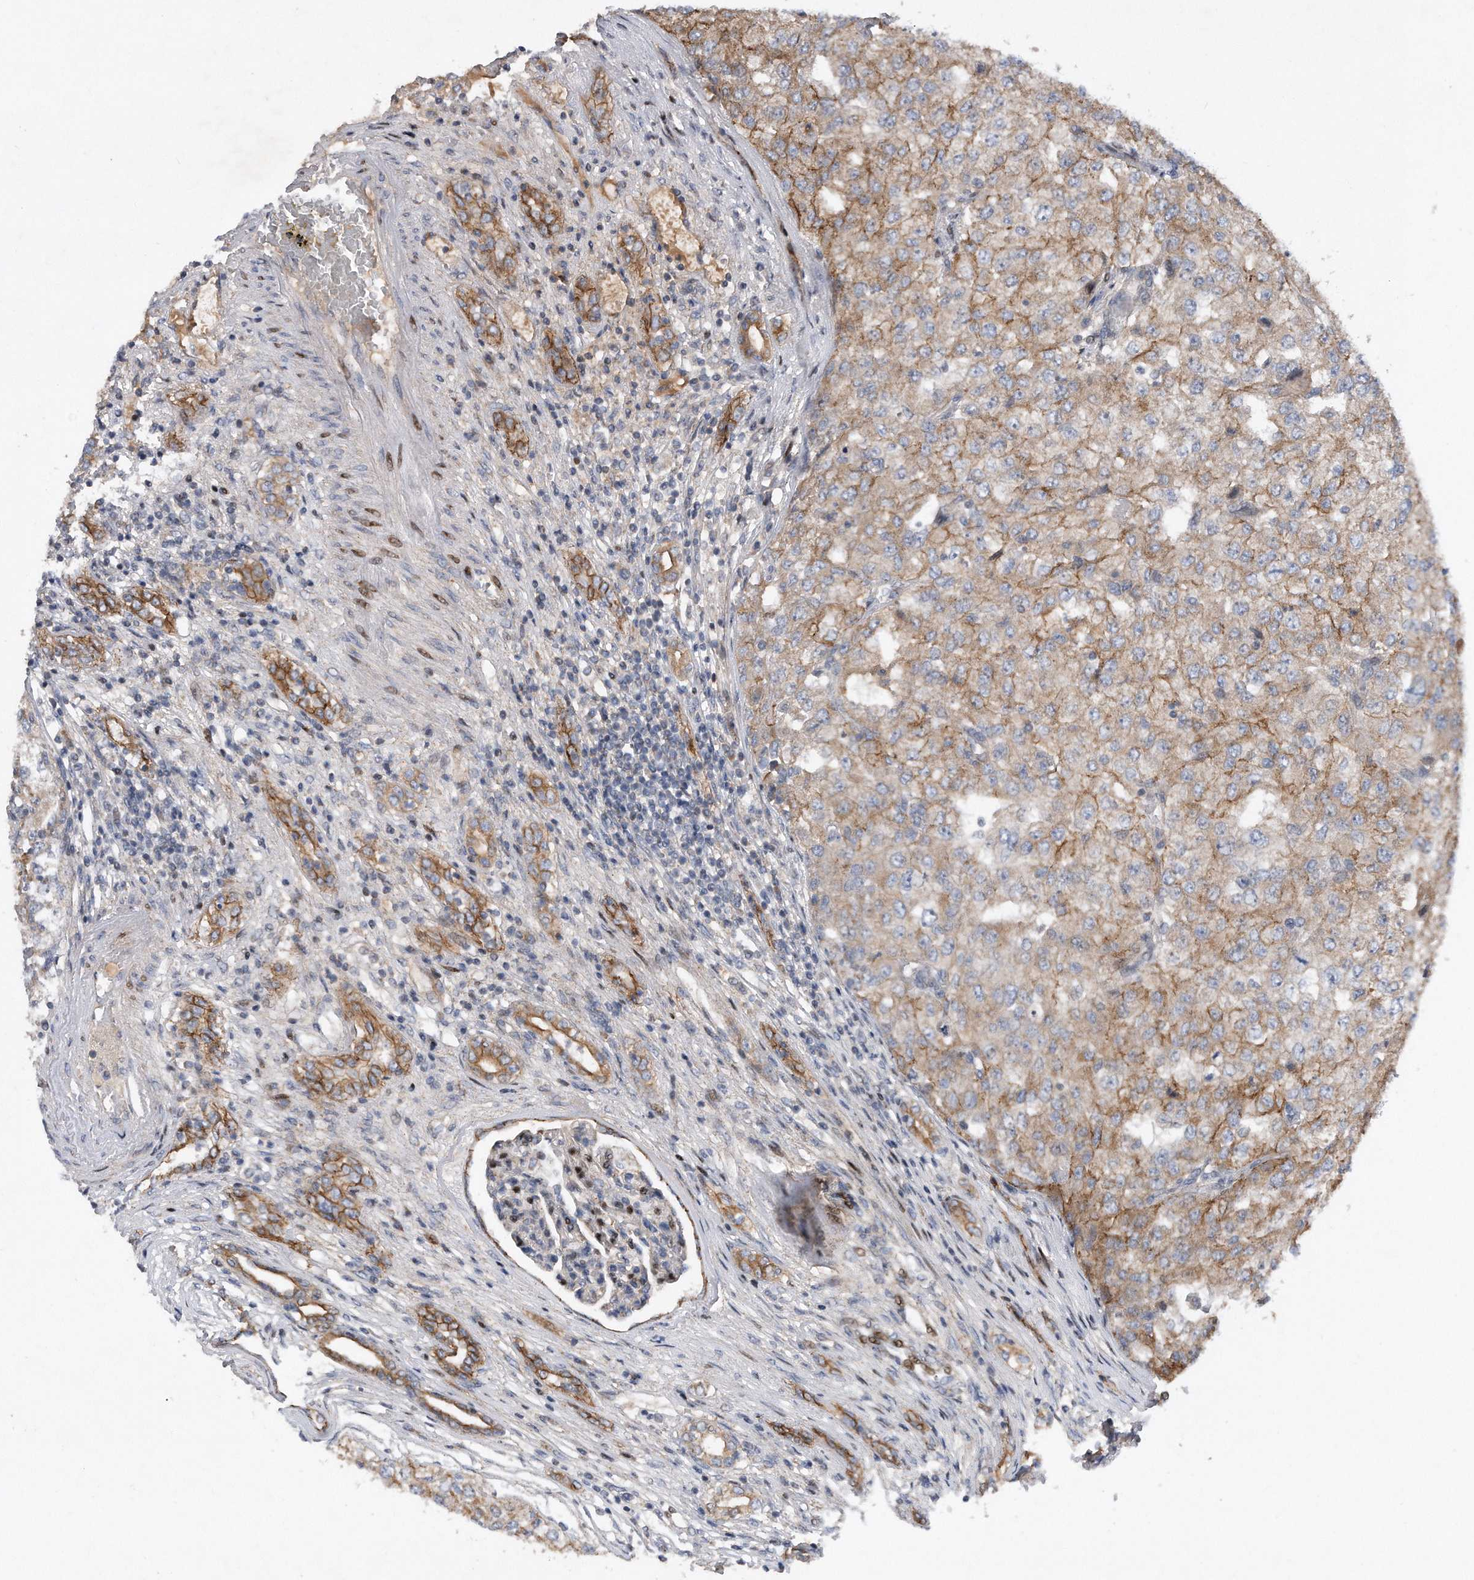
{"staining": {"intensity": "moderate", "quantity": "25%-75%", "location": "cytoplasmic/membranous"}, "tissue": "renal cancer", "cell_type": "Tumor cells", "image_type": "cancer", "snomed": [{"axis": "morphology", "description": "Adenocarcinoma, NOS"}, {"axis": "topography", "description": "Kidney"}], "caption": "Human renal cancer stained with a protein marker exhibits moderate staining in tumor cells.", "gene": "CDH12", "patient": {"sex": "female", "age": 54}}